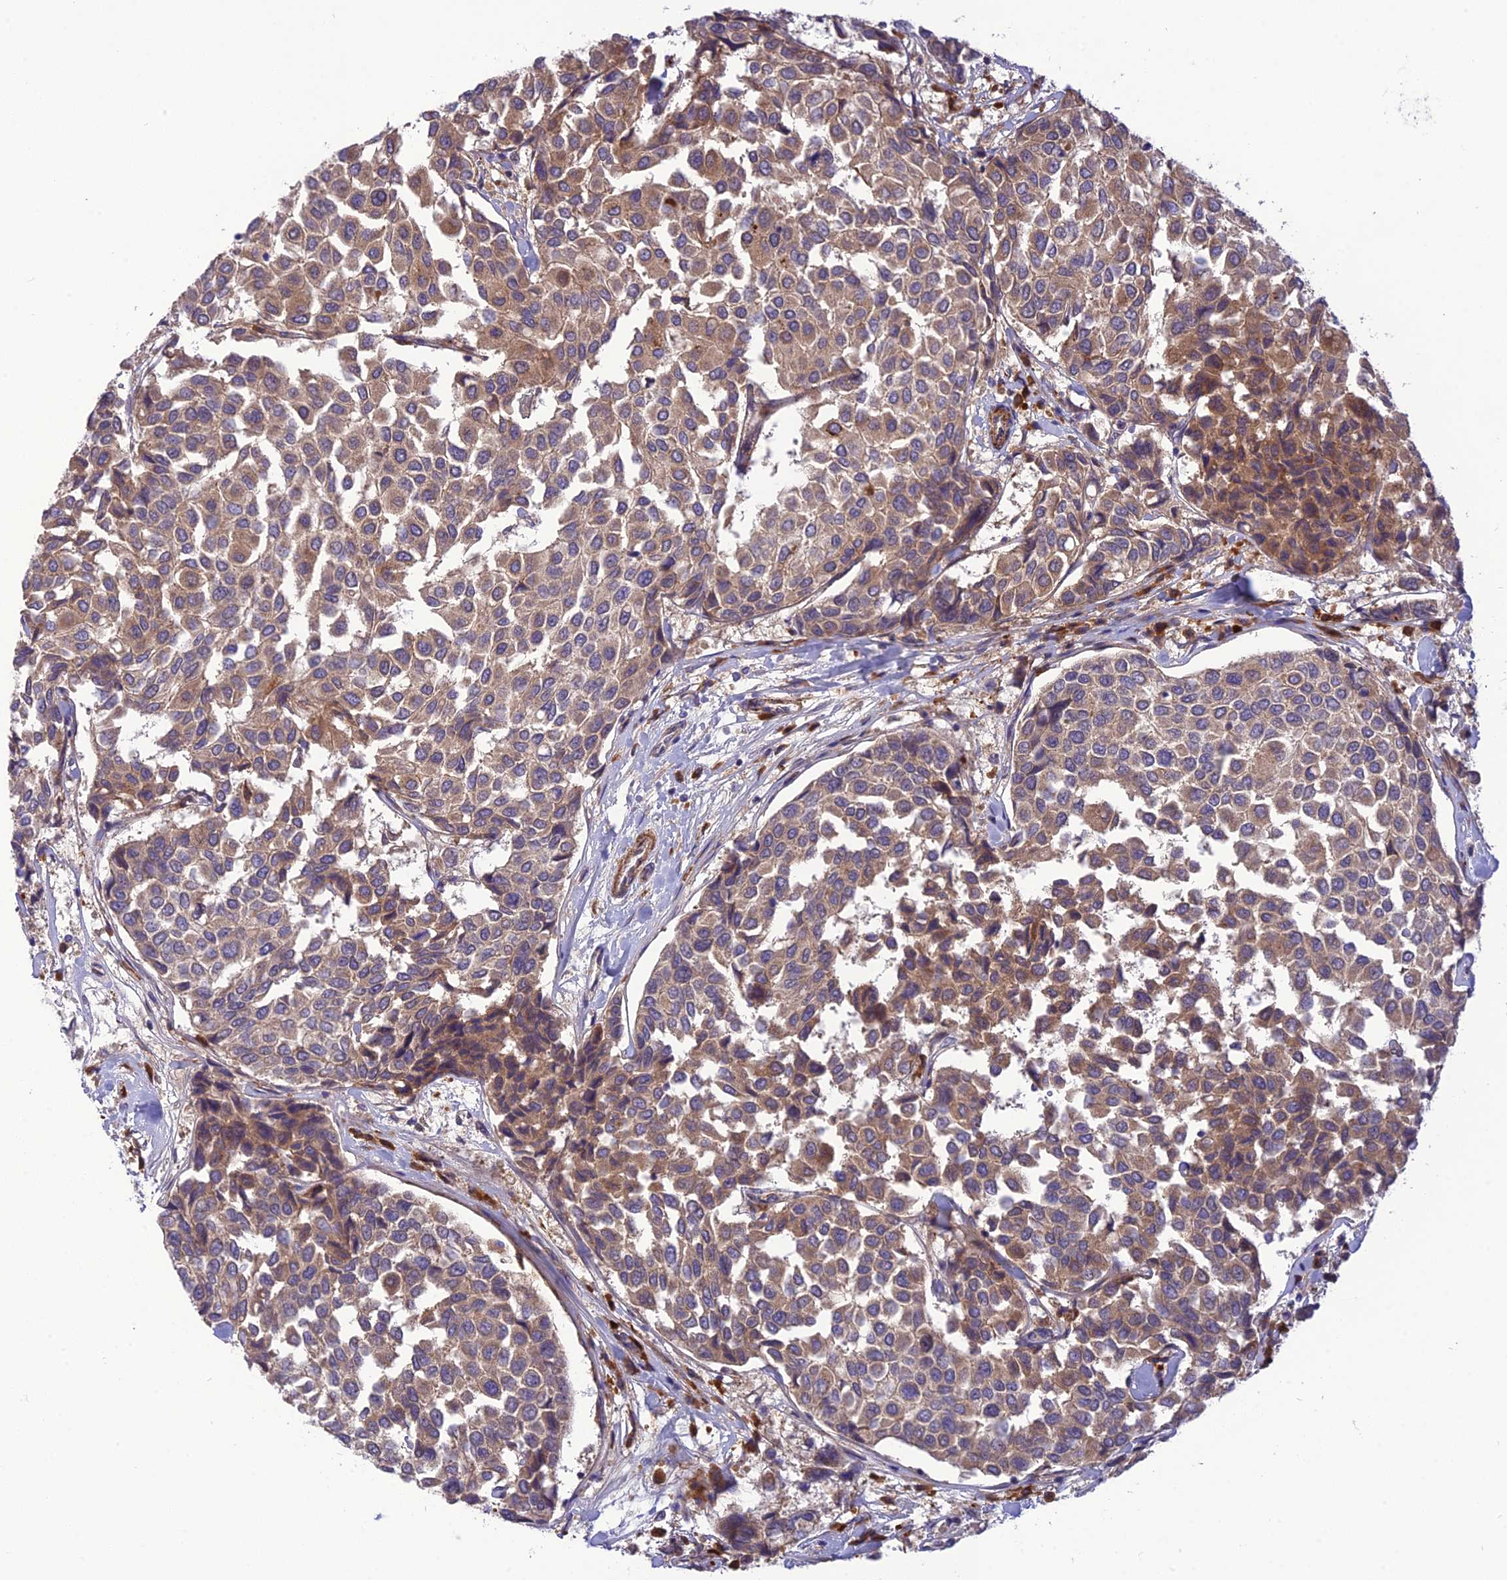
{"staining": {"intensity": "moderate", "quantity": "25%-75%", "location": "cytoplasmic/membranous"}, "tissue": "breast cancer", "cell_type": "Tumor cells", "image_type": "cancer", "snomed": [{"axis": "morphology", "description": "Duct carcinoma"}, {"axis": "topography", "description": "Breast"}], "caption": "This photomicrograph shows immunohistochemistry staining of breast cancer (invasive ductal carcinoma), with medium moderate cytoplasmic/membranous expression in about 25%-75% of tumor cells.", "gene": "UROS", "patient": {"sex": "female", "age": 55}}